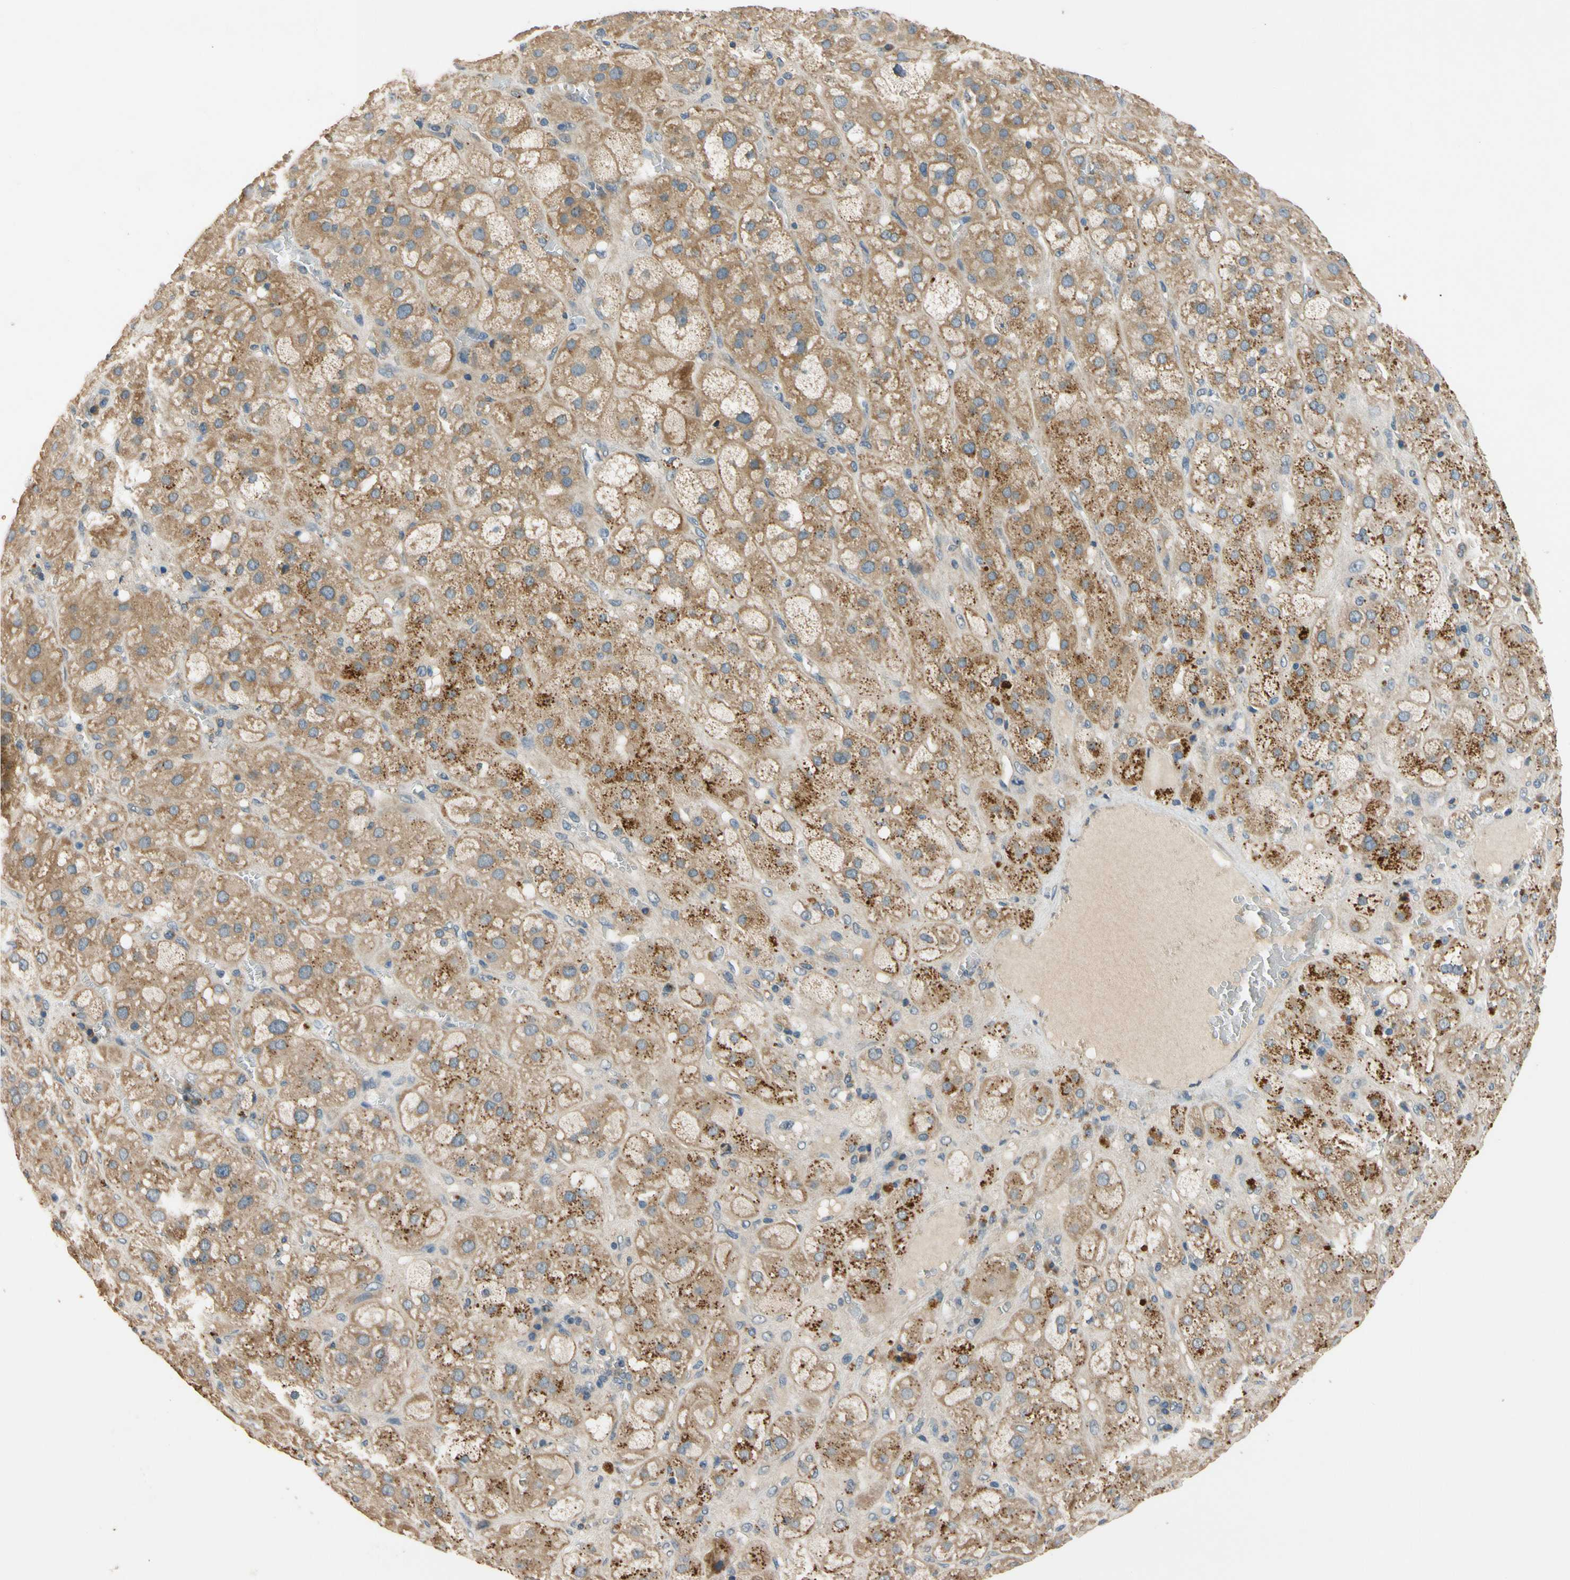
{"staining": {"intensity": "moderate", "quantity": ">75%", "location": "cytoplasmic/membranous"}, "tissue": "adrenal gland", "cell_type": "Glandular cells", "image_type": "normal", "snomed": [{"axis": "morphology", "description": "Normal tissue, NOS"}, {"axis": "topography", "description": "Adrenal gland"}], "caption": "Immunohistochemistry histopathology image of normal adrenal gland: adrenal gland stained using immunohistochemistry reveals medium levels of moderate protein expression localized specifically in the cytoplasmic/membranous of glandular cells, appearing as a cytoplasmic/membranous brown color.", "gene": "ALKBH3", "patient": {"sex": "female", "age": 47}}